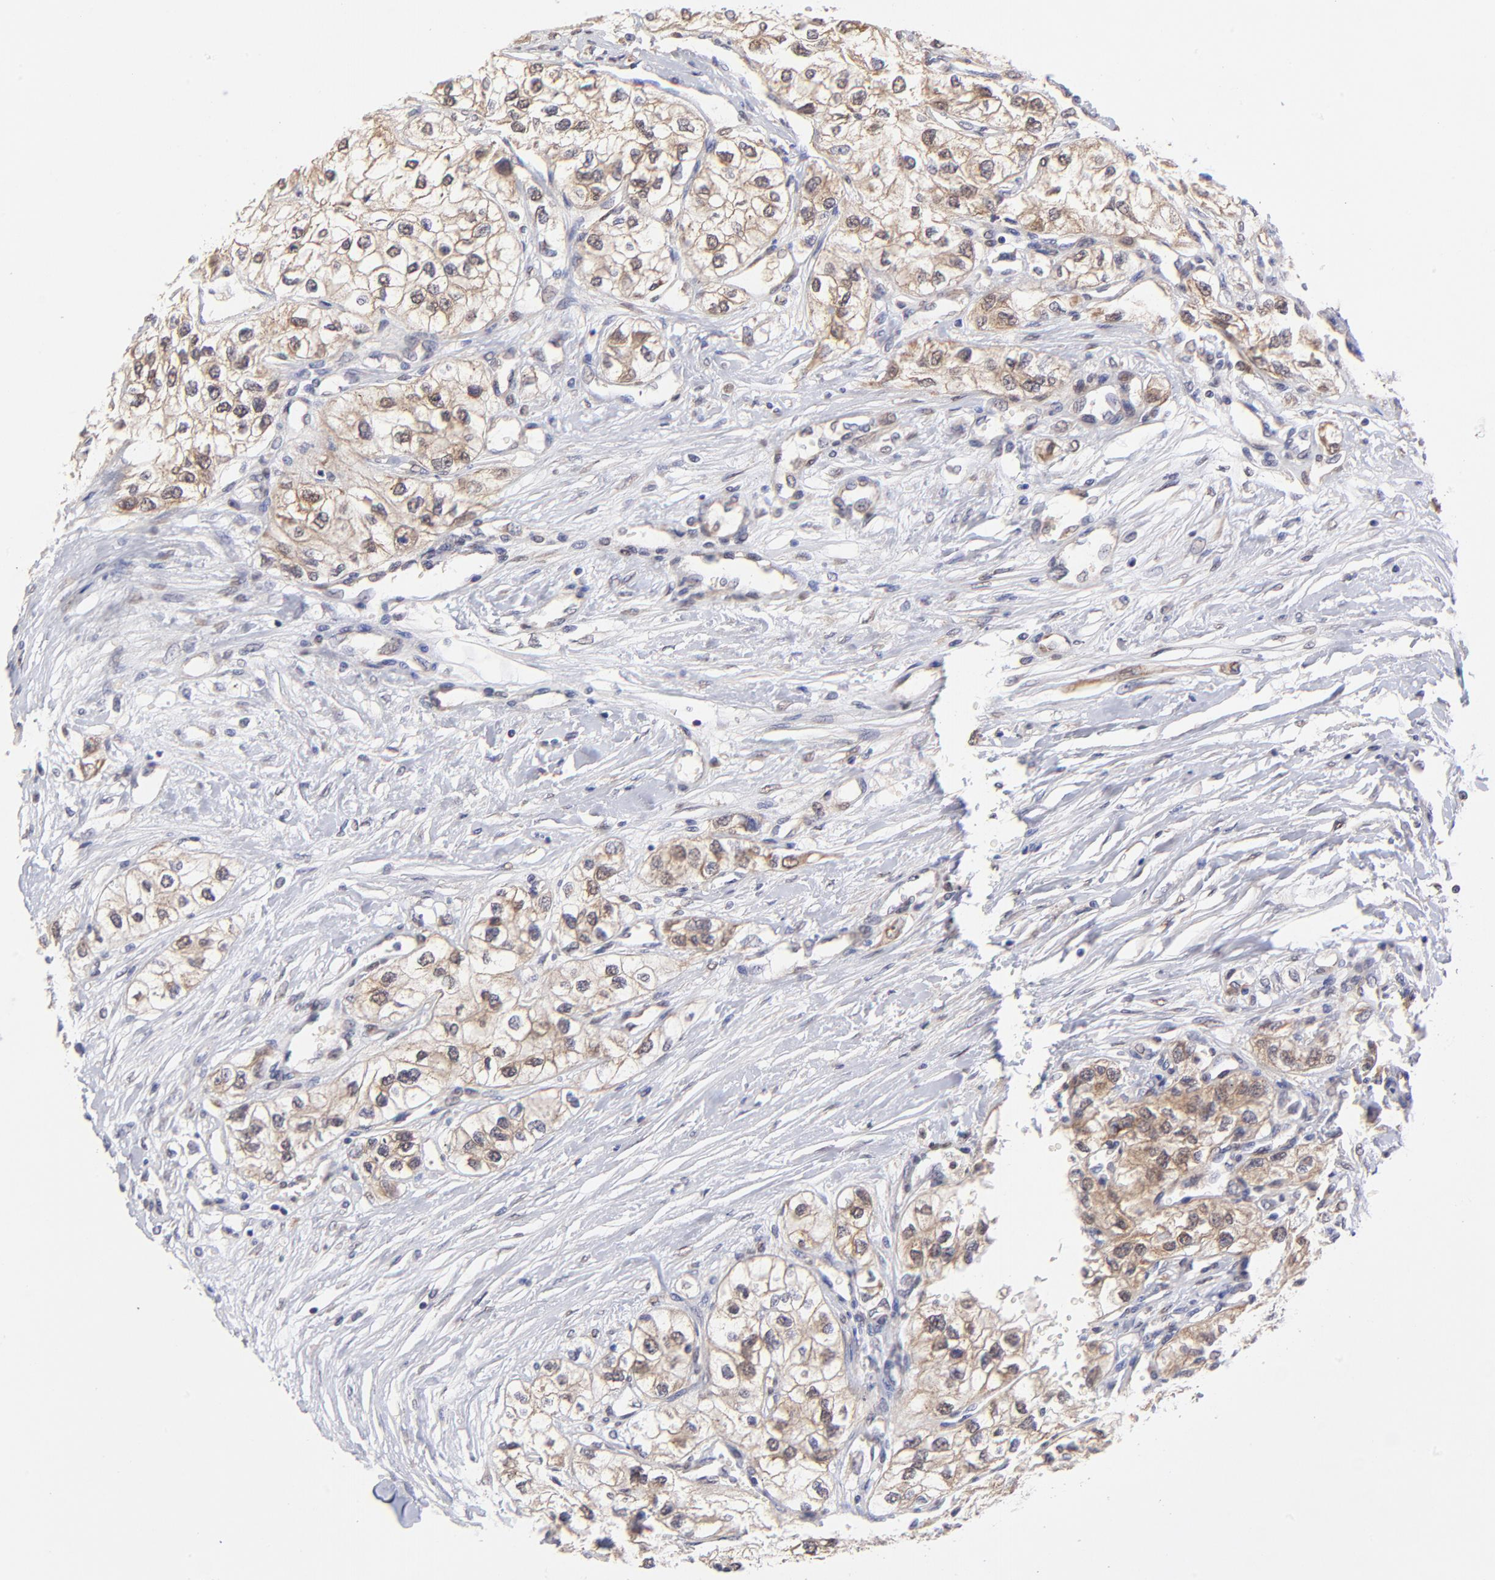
{"staining": {"intensity": "moderate", "quantity": "25%-75%", "location": "cytoplasmic/membranous"}, "tissue": "renal cancer", "cell_type": "Tumor cells", "image_type": "cancer", "snomed": [{"axis": "morphology", "description": "Adenocarcinoma, NOS"}, {"axis": "topography", "description": "Kidney"}], "caption": "Tumor cells exhibit medium levels of moderate cytoplasmic/membranous expression in approximately 25%-75% of cells in adenocarcinoma (renal). The staining was performed using DAB (3,3'-diaminobenzidine), with brown indicating positive protein expression. Nuclei are stained blue with hematoxylin.", "gene": "UBE2H", "patient": {"sex": "male", "age": 57}}